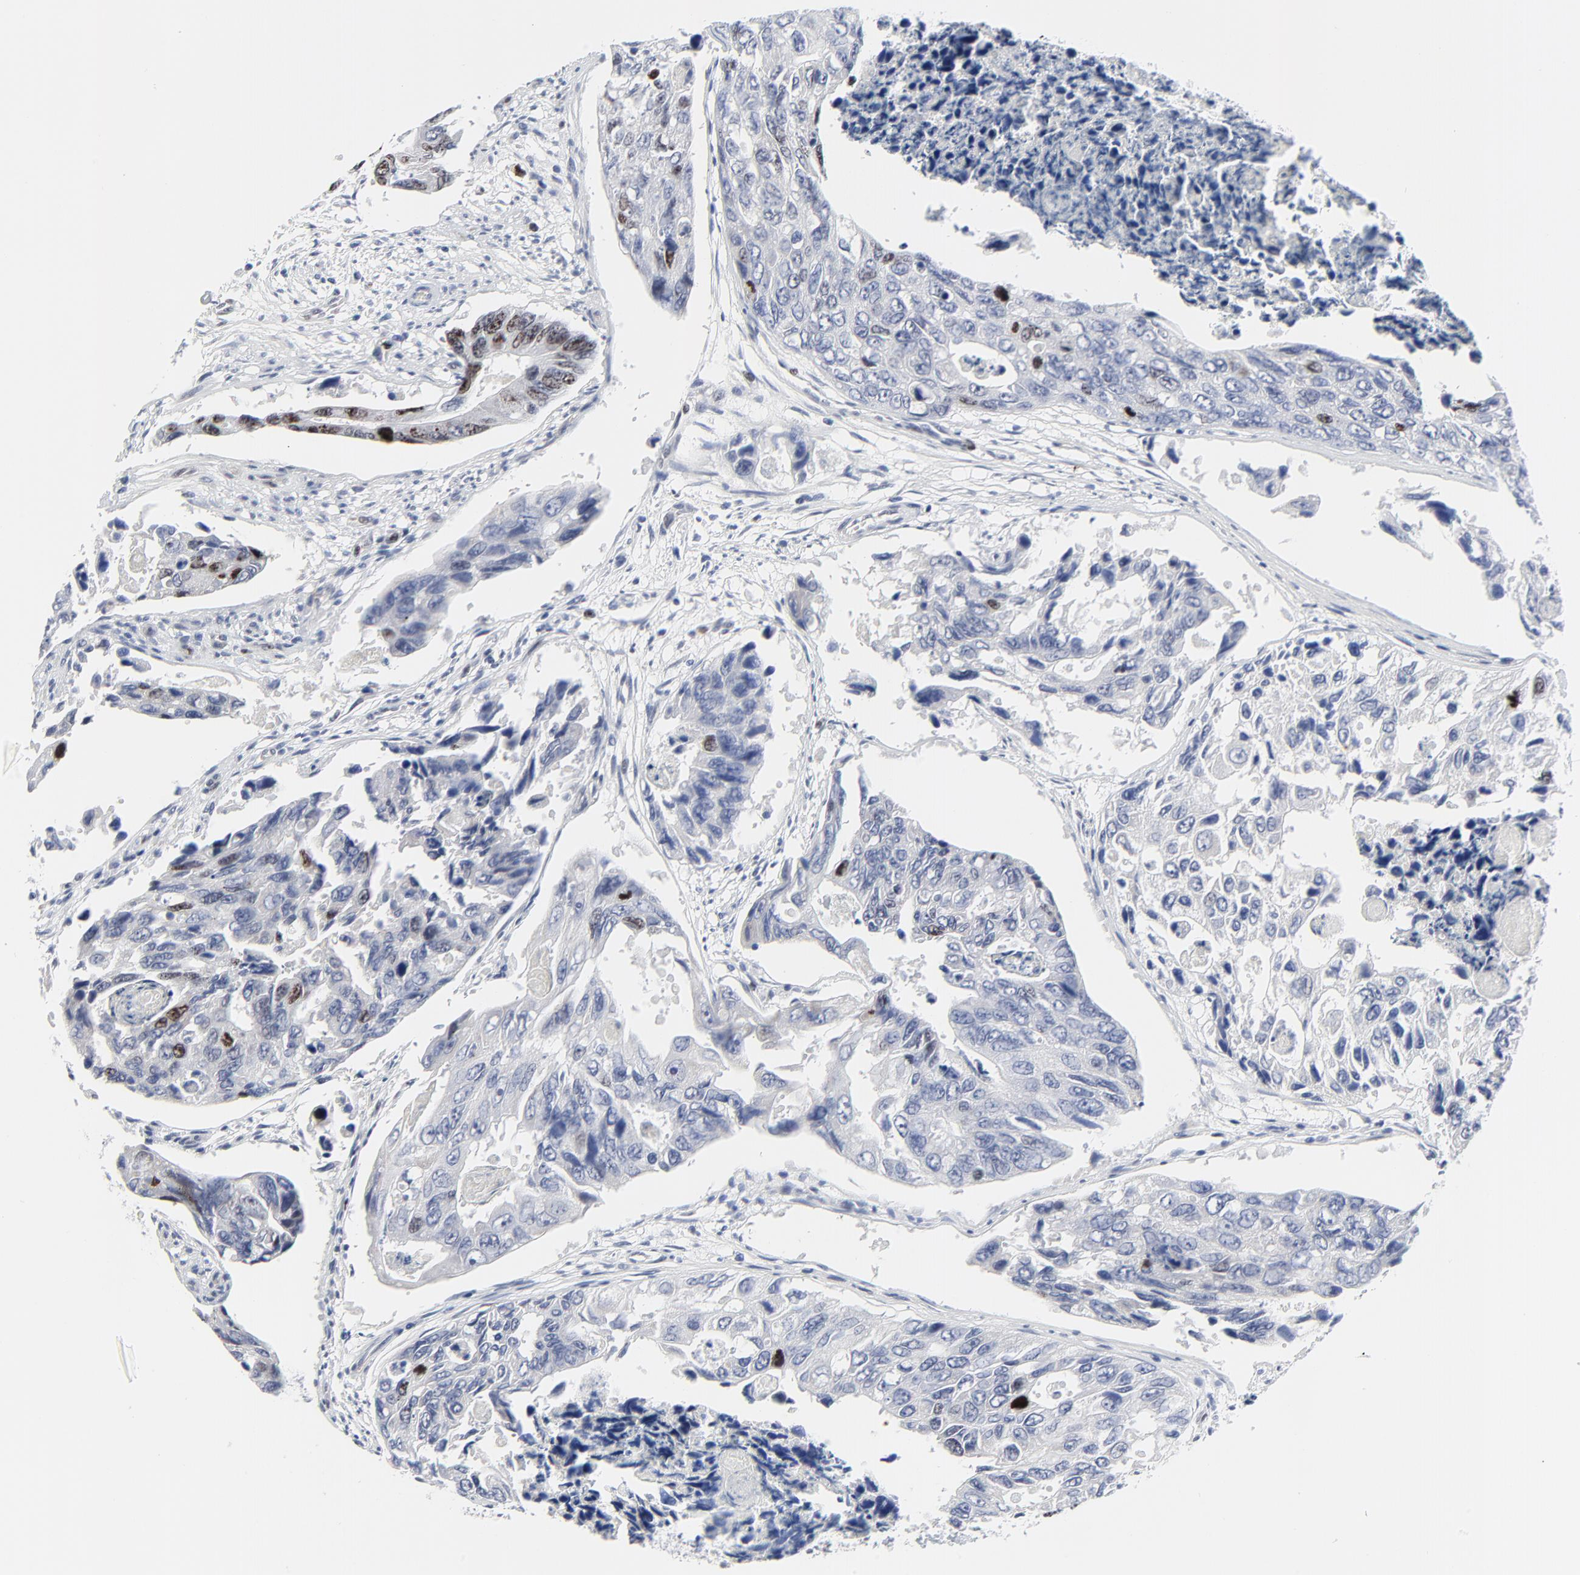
{"staining": {"intensity": "moderate", "quantity": "<25%", "location": "nuclear"}, "tissue": "colorectal cancer", "cell_type": "Tumor cells", "image_type": "cancer", "snomed": [{"axis": "morphology", "description": "Adenocarcinoma, NOS"}, {"axis": "topography", "description": "Colon"}], "caption": "Protein expression analysis of colorectal adenocarcinoma displays moderate nuclear positivity in approximately <25% of tumor cells.", "gene": "ZNF589", "patient": {"sex": "female", "age": 86}}